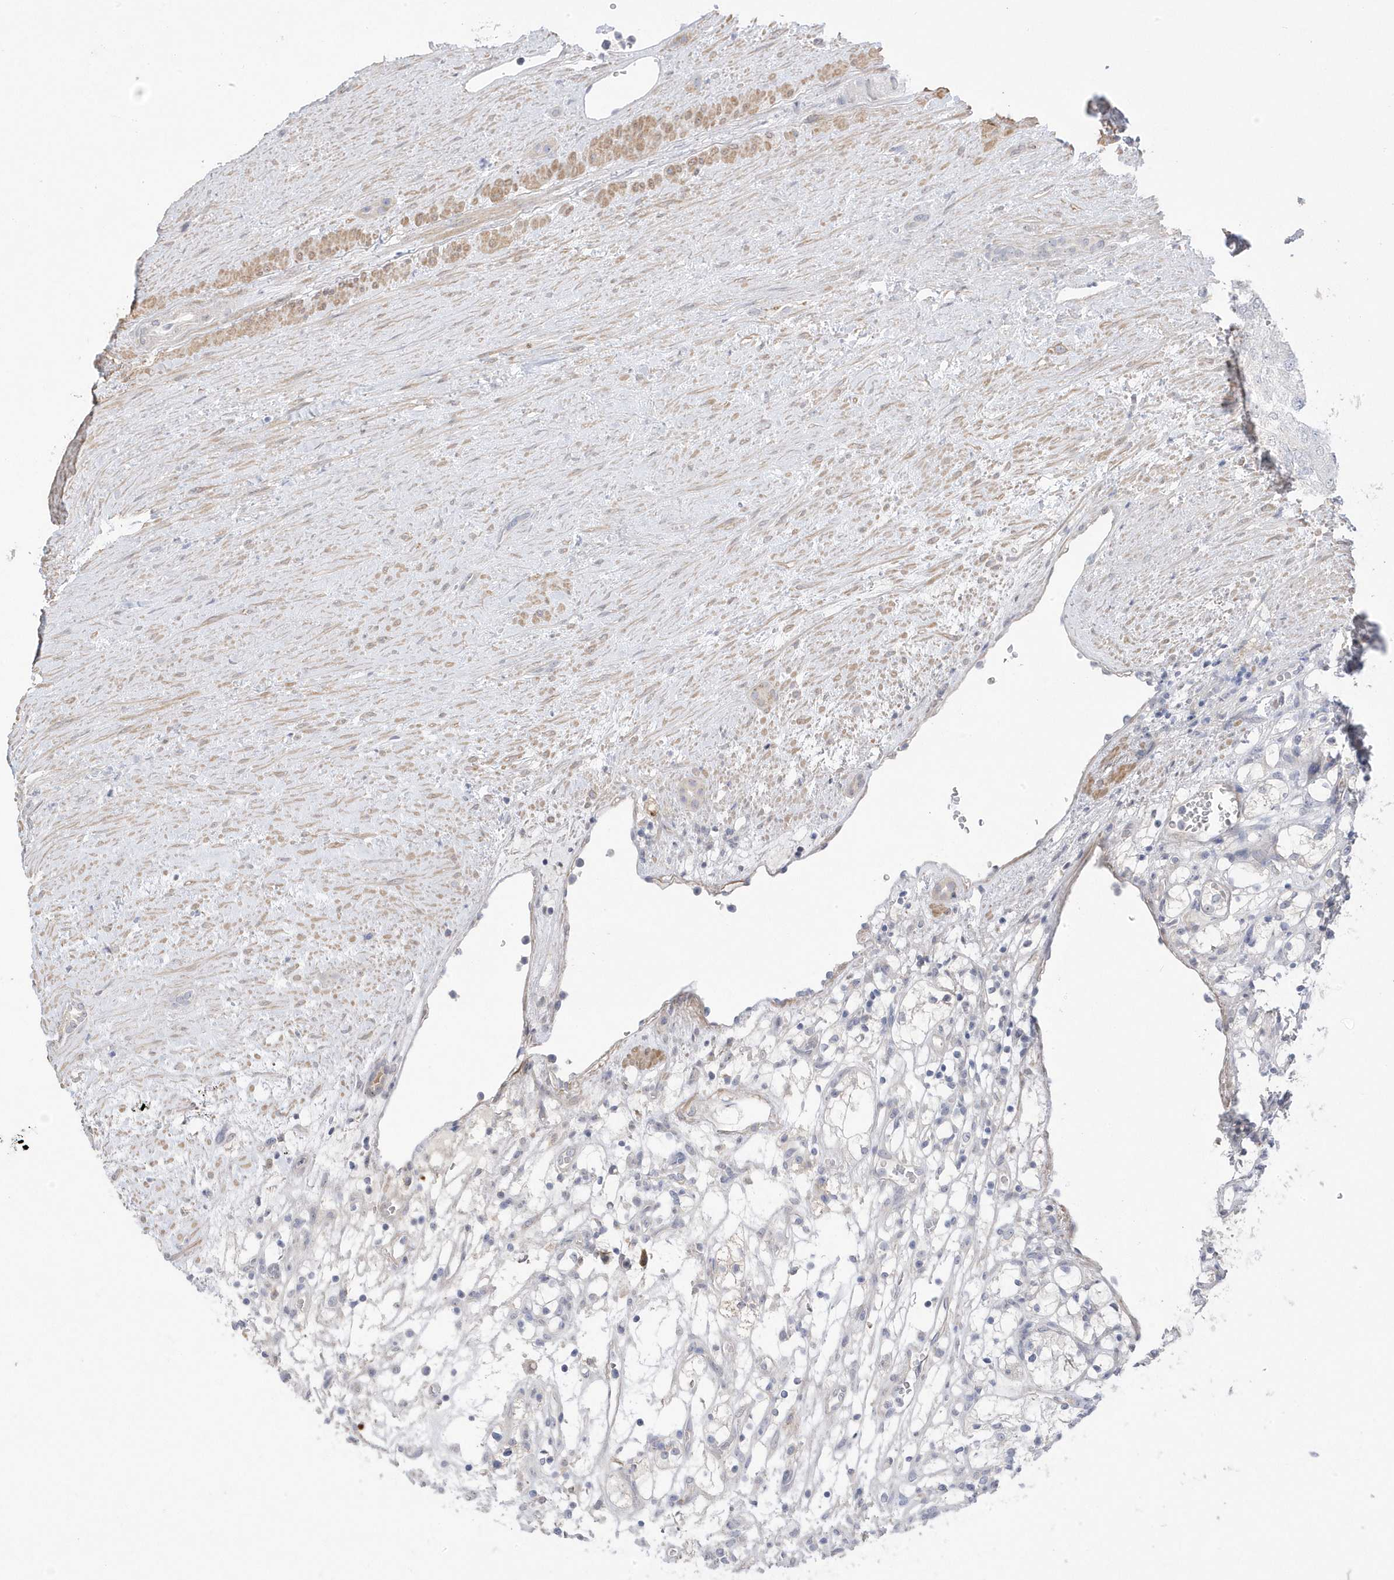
{"staining": {"intensity": "negative", "quantity": "none", "location": "none"}, "tissue": "renal cancer", "cell_type": "Tumor cells", "image_type": "cancer", "snomed": [{"axis": "morphology", "description": "Adenocarcinoma, NOS"}, {"axis": "topography", "description": "Kidney"}], "caption": "High power microscopy histopathology image of an immunohistochemistry (IHC) image of renal adenocarcinoma, revealing no significant positivity in tumor cells. (DAB (3,3'-diaminobenzidine) IHC visualized using brightfield microscopy, high magnification).", "gene": "GTPBP6", "patient": {"sex": "female", "age": 69}}